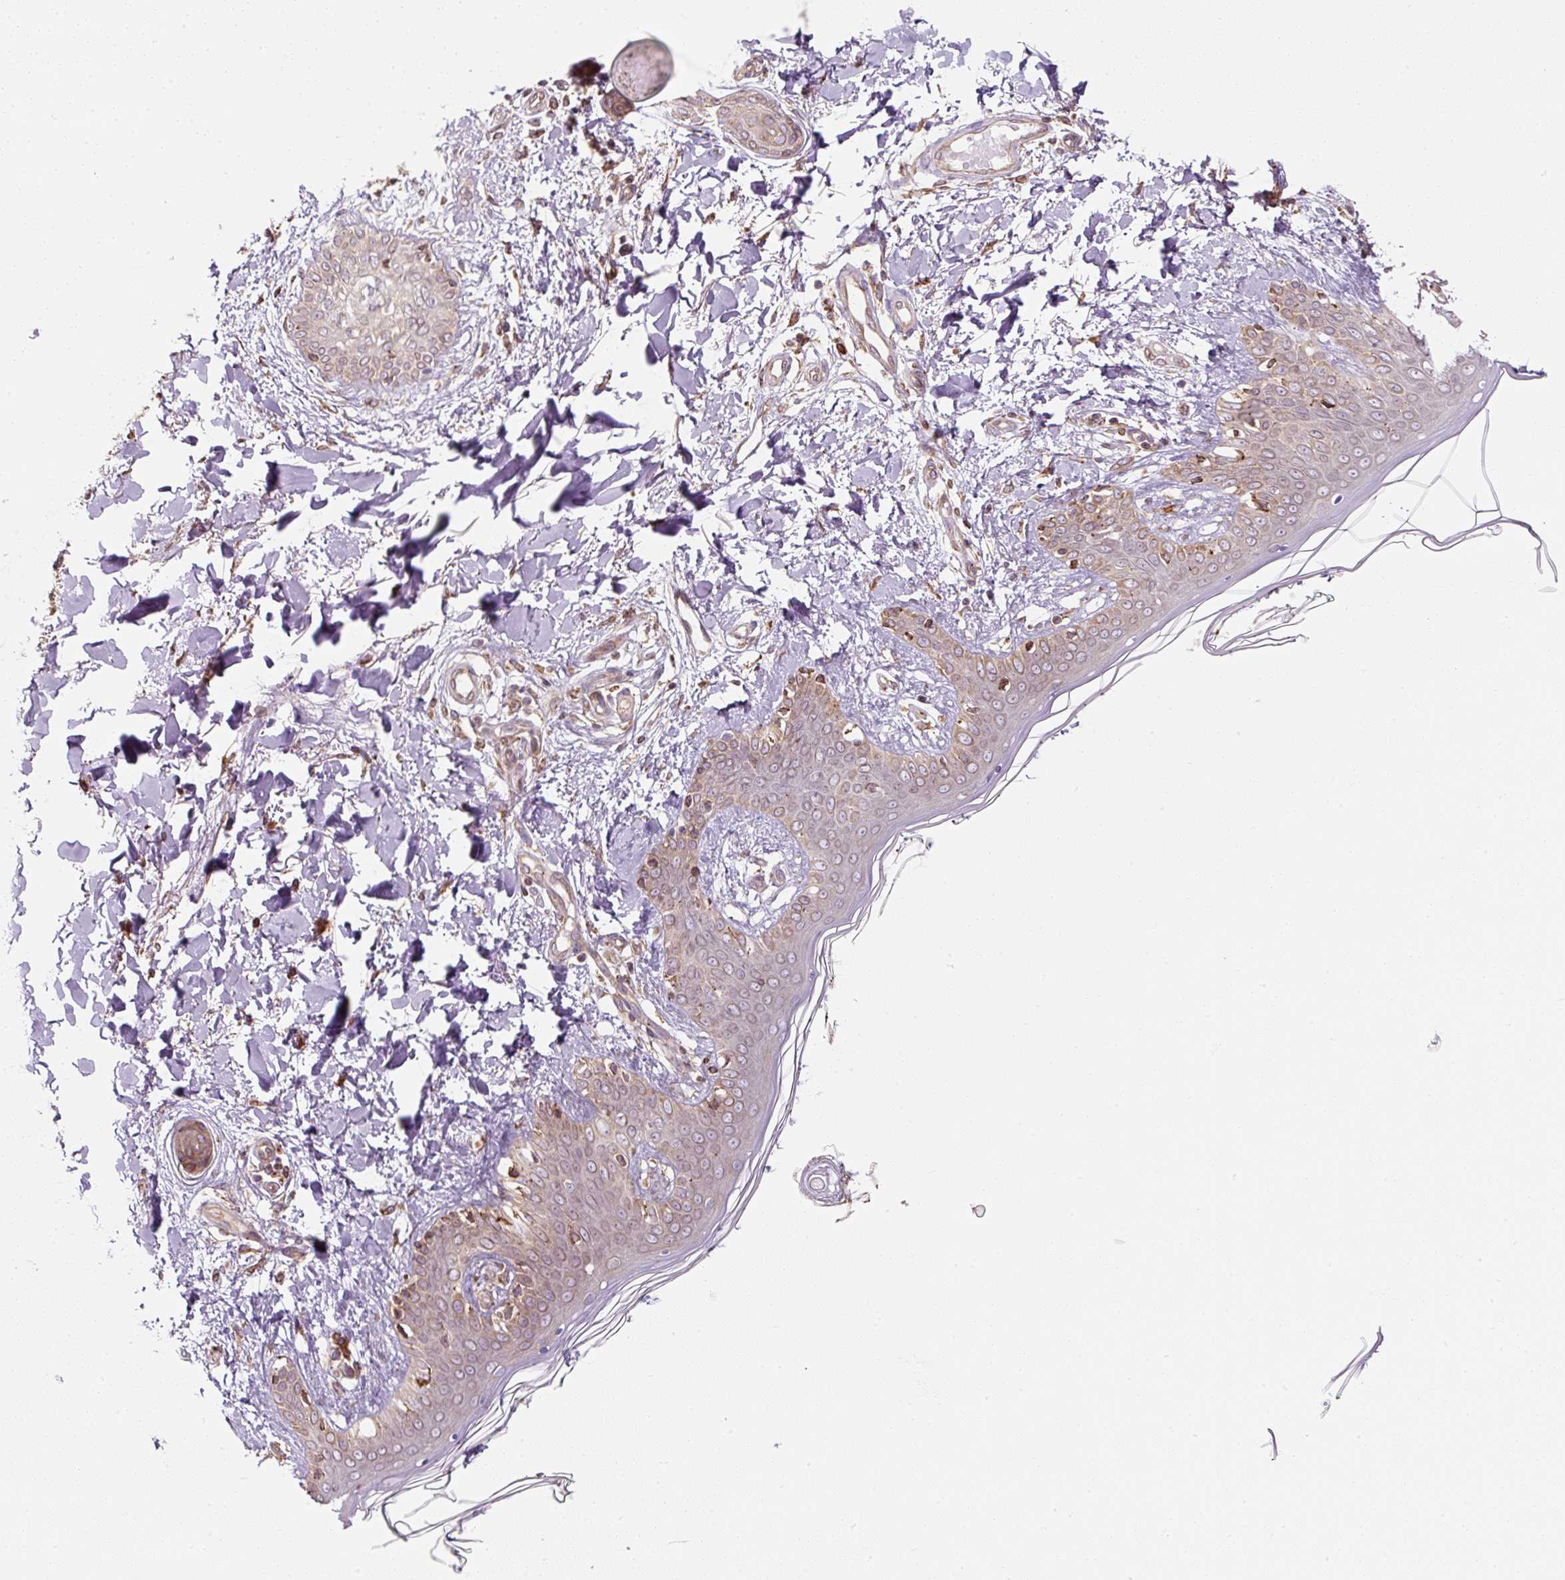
{"staining": {"intensity": "moderate", "quantity": ">75%", "location": "cytoplasmic/membranous"}, "tissue": "skin", "cell_type": "Fibroblasts", "image_type": "normal", "snomed": [{"axis": "morphology", "description": "Normal tissue, NOS"}, {"axis": "topography", "description": "Skin"}], "caption": "Immunohistochemistry (IHC) (DAB) staining of normal human skin shows moderate cytoplasmic/membranous protein positivity in approximately >75% of fibroblasts.", "gene": "PRKCSH", "patient": {"sex": "female", "age": 34}}